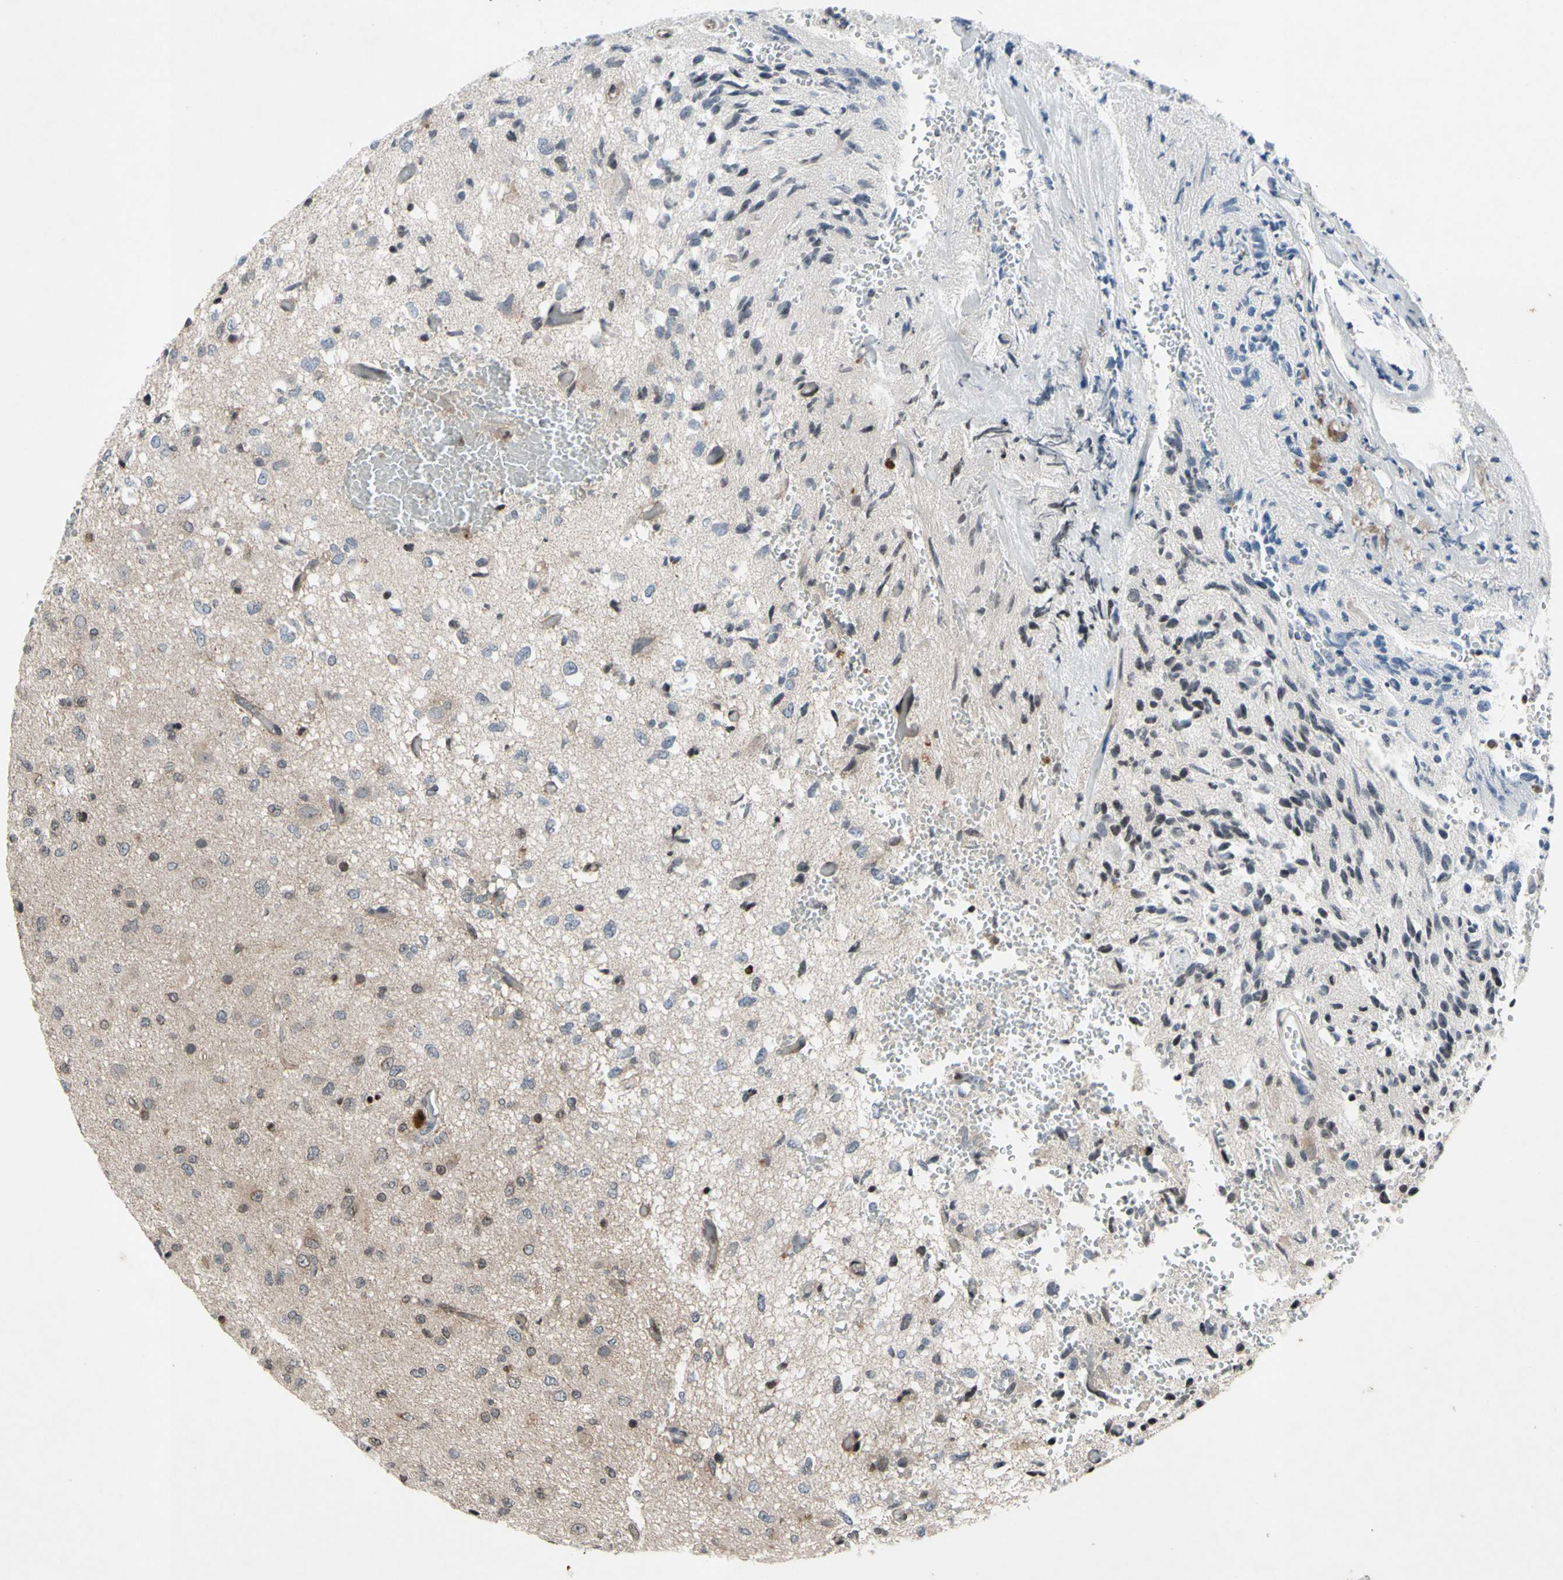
{"staining": {"intensity": "negative", "quantity": "none", "location": "none"}, "tissue": "glioma", "cell_type": "Tumor cells", "image_type": "cancer", "snomed": [{"axis": "morphology", "description": "Glioma, malignant, High grade"}, {"axis": "topography", "description": "pancreas cauda"}], "caption": "The micrograph exhibits no staining of tumor cells in malignant glioma (high-grade). Nuclei are stained in blue.", "gene": "XPO1", "patient": {"sex": "male", "age": 60}}